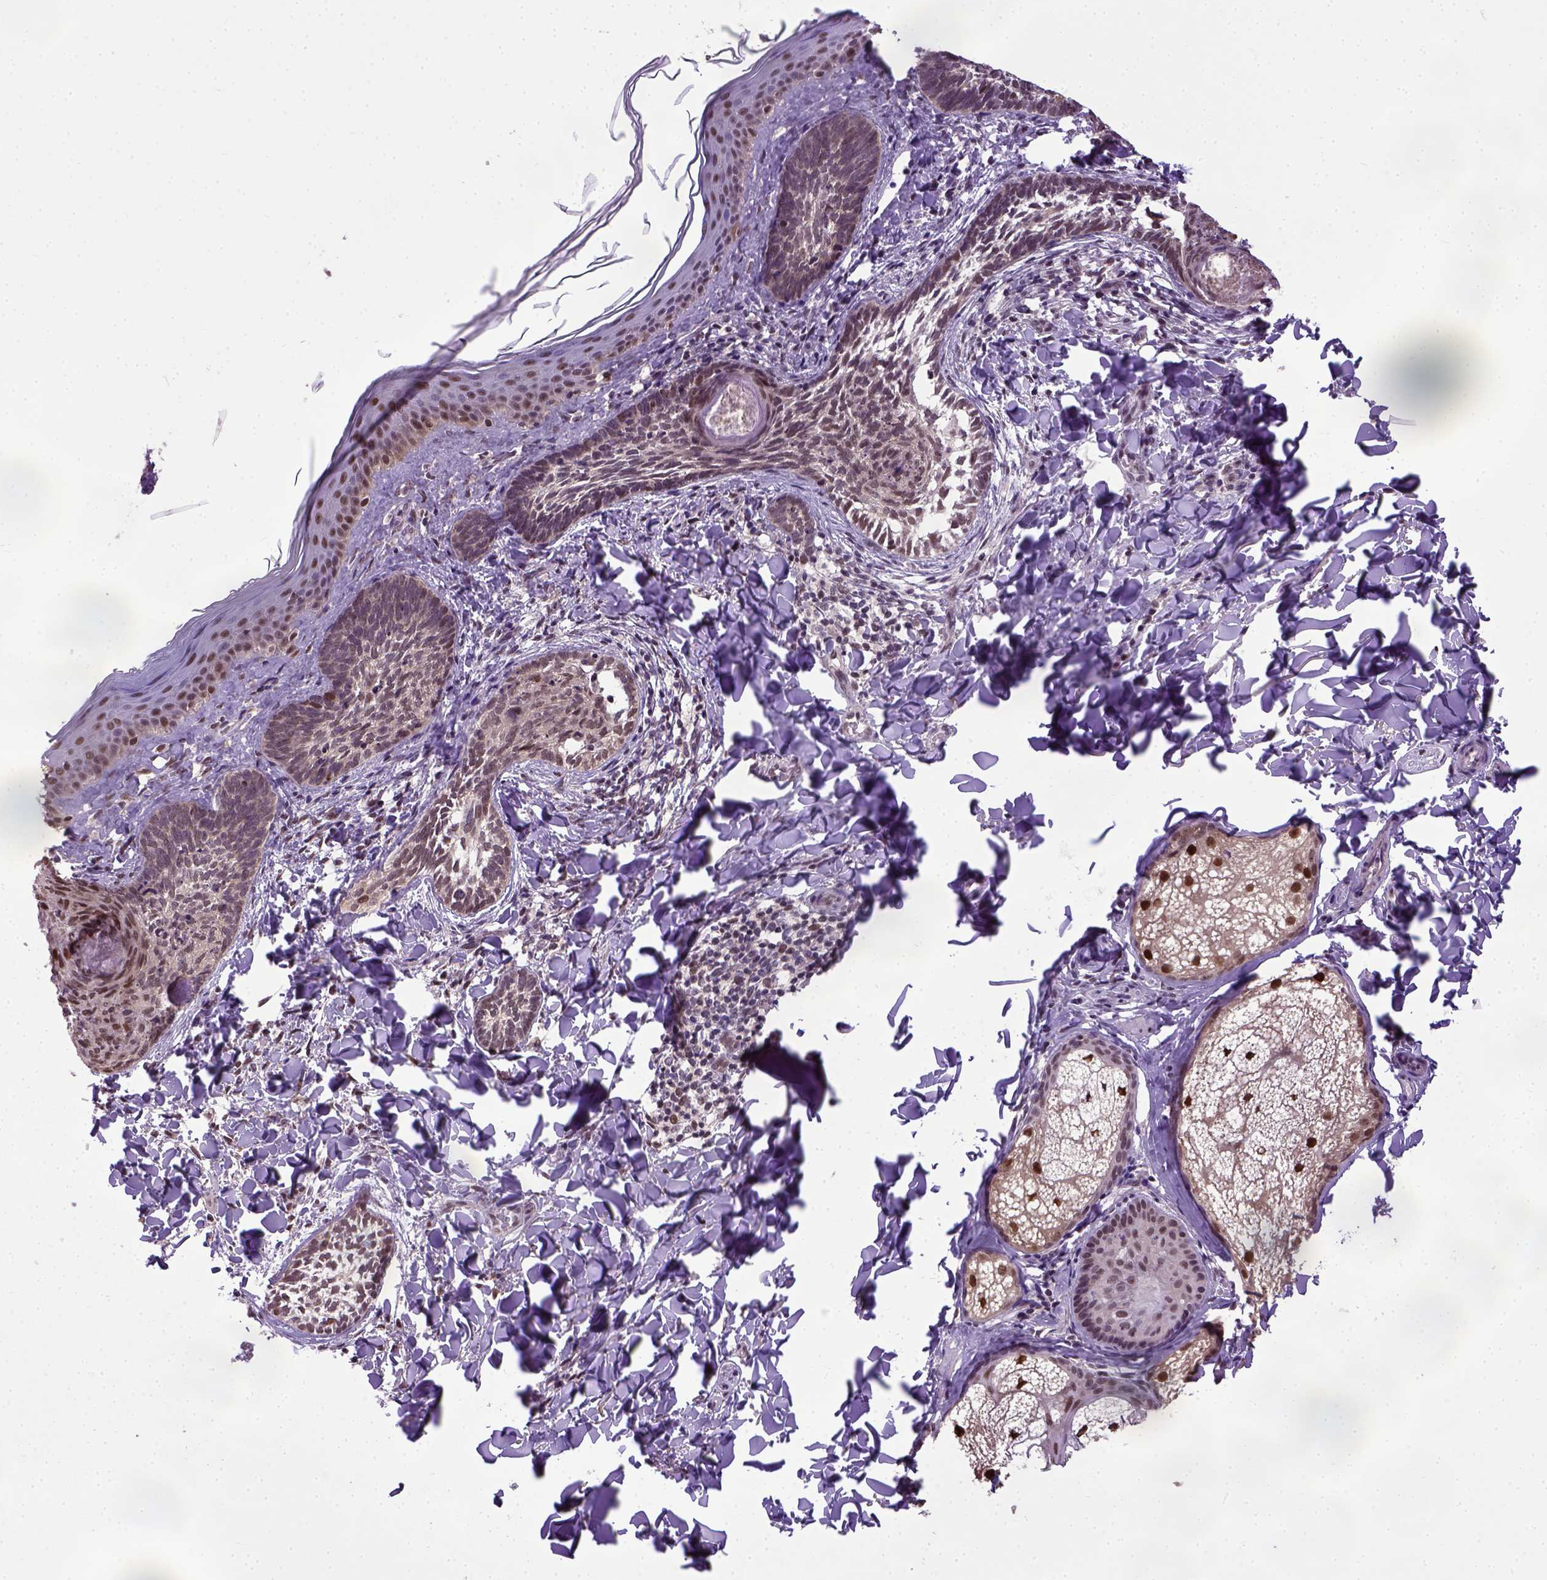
{"staining": {"intensity": "moderate", "quantity": ">75%", "location": "nuclear"}, "tissue": "skin cancer", "cell_type": "Tumor cells", "image_type": "cancer", "snomed": [{"axis": "morphology", "description": "Normal tissue, NOS"}, {"axis": "morphology", "description": "Basal cell carcinoma"}, {"axis": "topography", "description": "Skin"}], "caption": "Human skin basal cell carcinoma stained for a protein (brown) demonstrates moderate nuclear positive expression in approximately >75% of tumor cells.", "gene": "UBA3", "patient": {"sex": "male", "age": 46}}